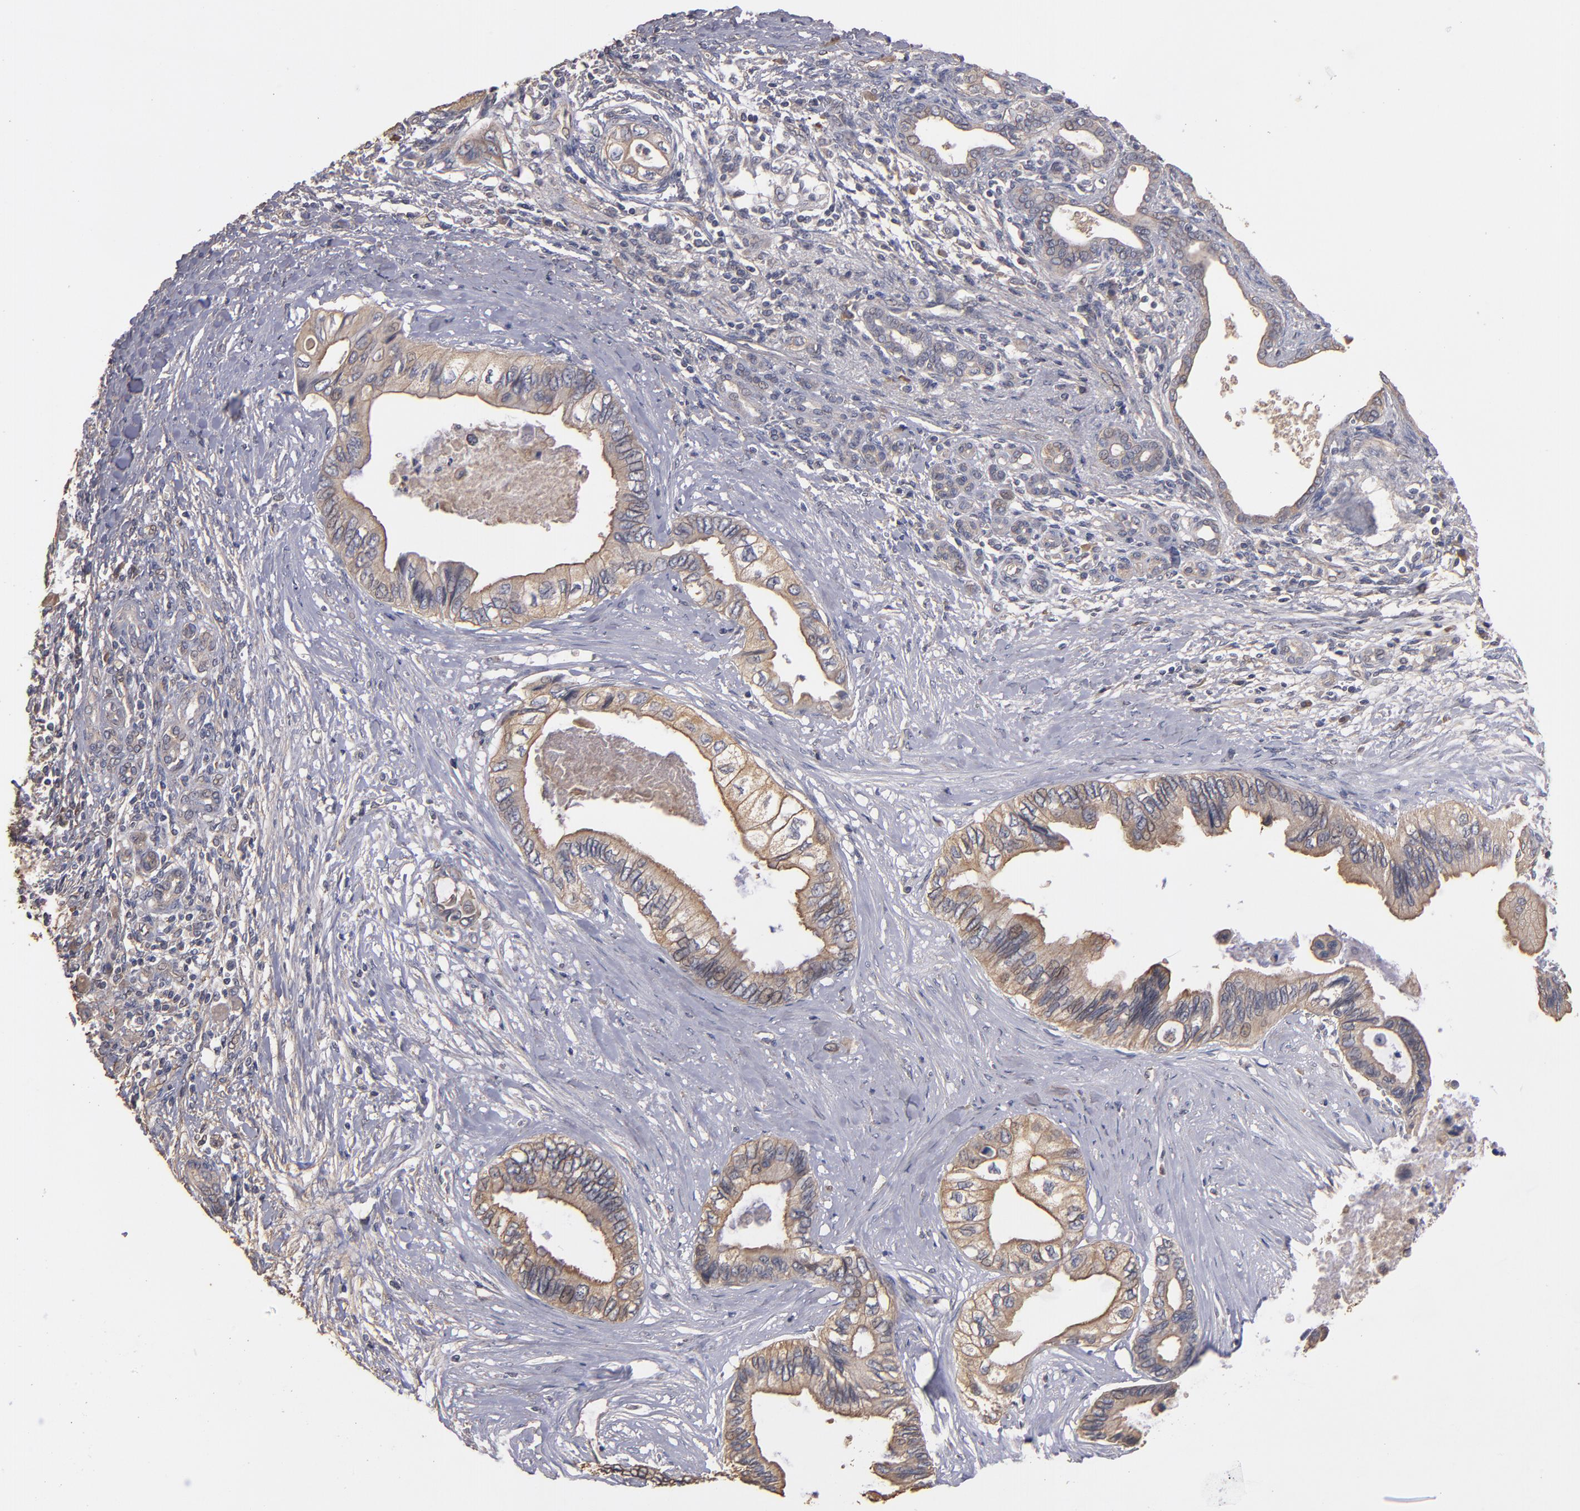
{"staining": {"intensity": "moderate", "quantity": ">75%", "location": "cytoplasmic/membranous,nuclear"}, "tissue": "pancreatic cancer", "cell_type": "Tumor cells", "image_type": "cancer", "snomed": [{"axis": "morphology", "description": "Adenocarcinoma, NOS"}, {"axis": "topography", "description": "Pancreas"}], "caption": "Pancreatic cancer tissue reveals moderate cytoplasmic/membranous and nuclear positivity in about >75% of tumor cells, visualized by immunohistochemistry.", "gene": "DMD", "patient": {"sex": "female", "age": 66}}